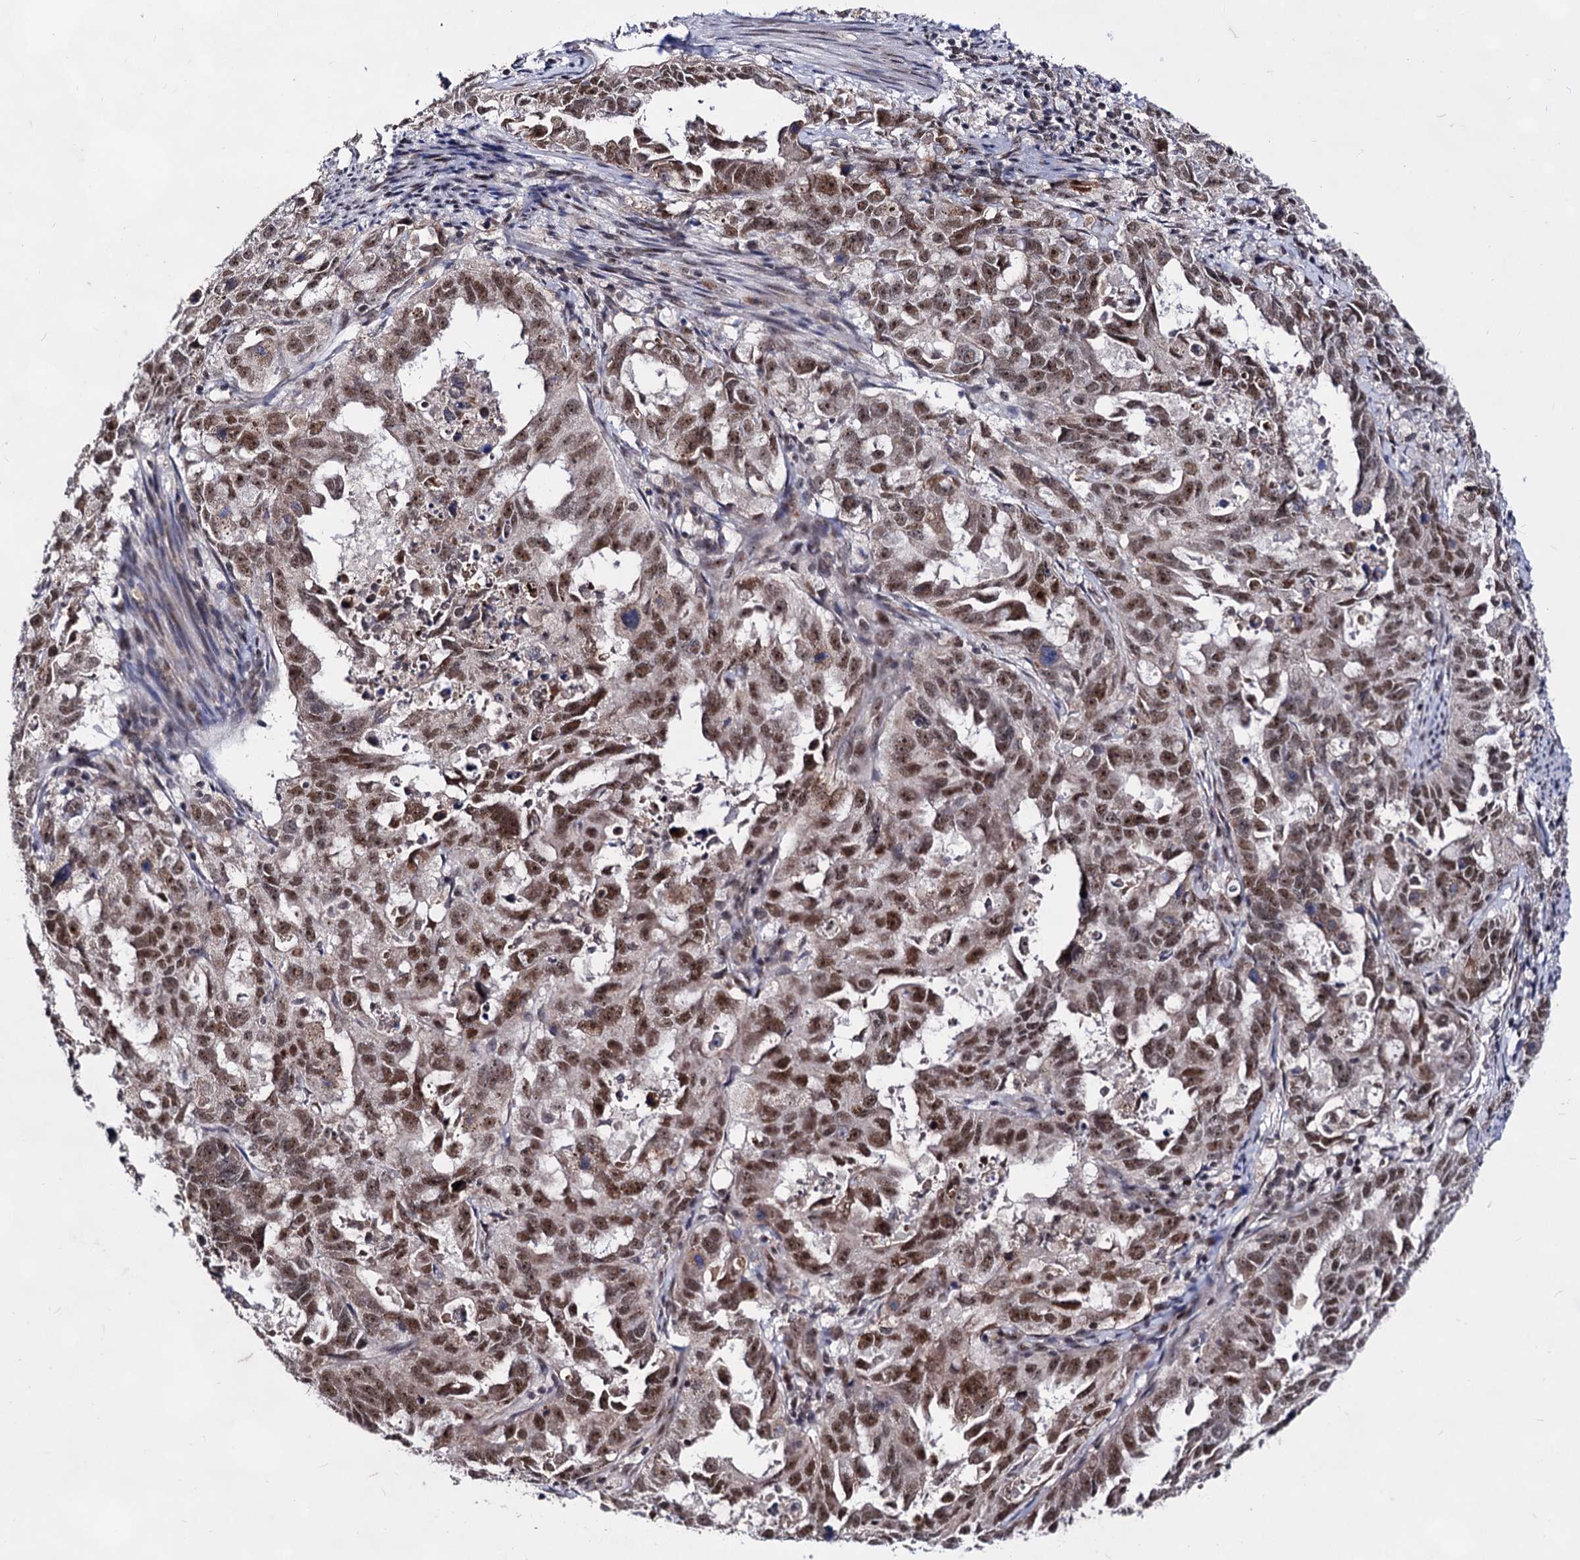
{"staining": {"intensity": "moderate", "quantity": ">75%", "location": "nuclear"}, "tissue": "endometrial cancer", "cell_type": "Tumor cells", "image_type": "cancer", "snomed": [{"axis": "morphology", "description": "Adenocarcinoma, NOS"}, {"axis": "topography", "description": "Endometrium"}], "caption": "A micrograph showing moderate nuclear positivity in about >75% of tumor cells in adenocarcinoma (endometrial), as visualized by brown immunohistochemical staining.", "gene": "EXOSC10", "patient": {"sex": "female", "age": 65}}